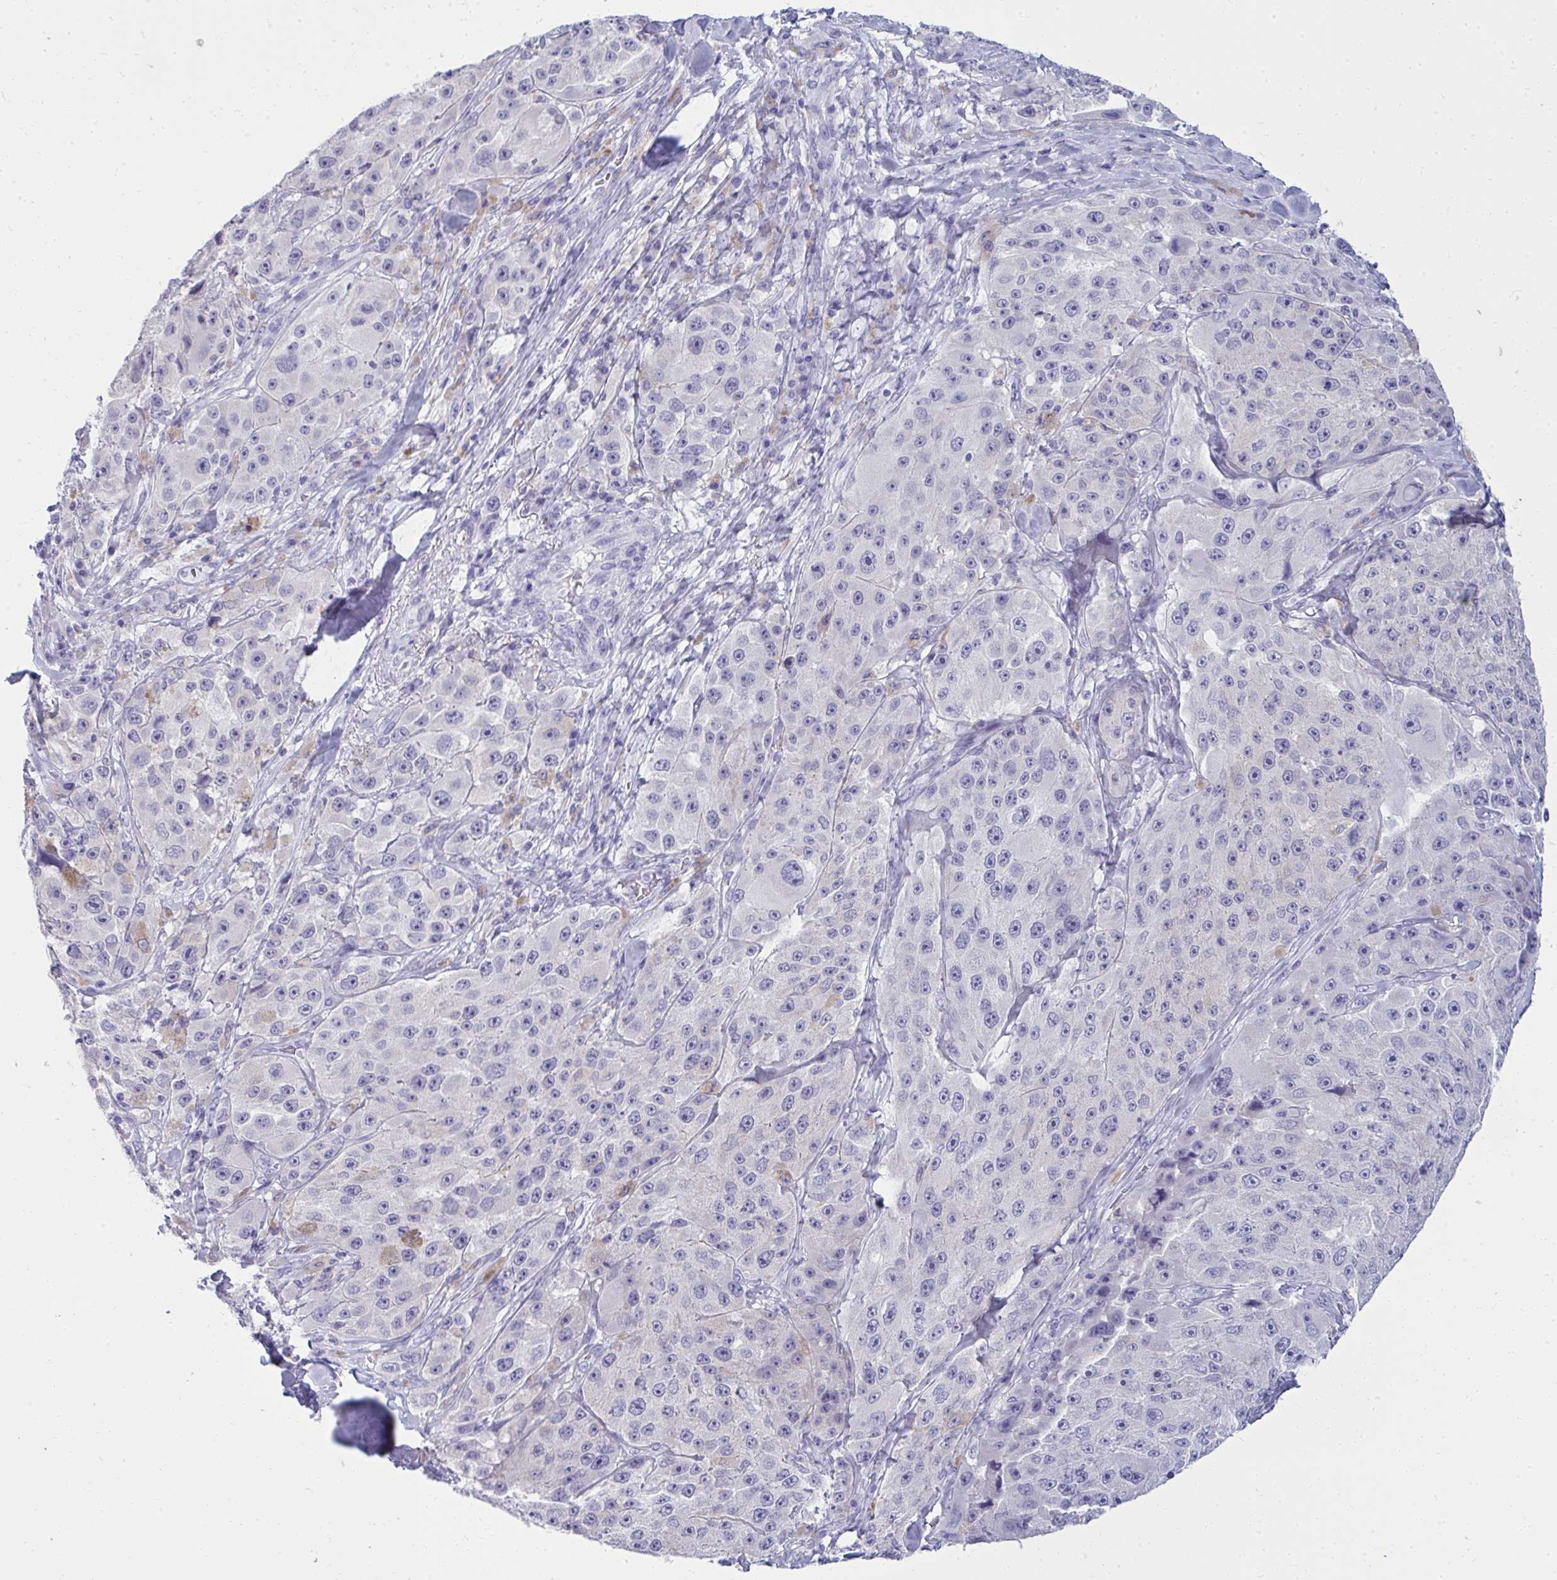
{"staining": {"intensity": "negative", "quantity": "none", "location": "none"}, "tissue": "melanoma", "cell_type": "Tumor cells", "image_type": "cancer", "snomed": [{"axis": "morphology", "description": "Malignant melanoma, Metastatic site"}, {"axis": "topography", "description": "Lymph node"}], "caption": "DAB (3,3'-diaminobenzidine) immunohistochemical staining of melanoma exhibits no significant expression in tumor cells. (Immunohistochemistry (ihc), brightfield microscopy, high magnification).", "gene": "QDPR", "patient": {"sex": "male", "age": 62}}